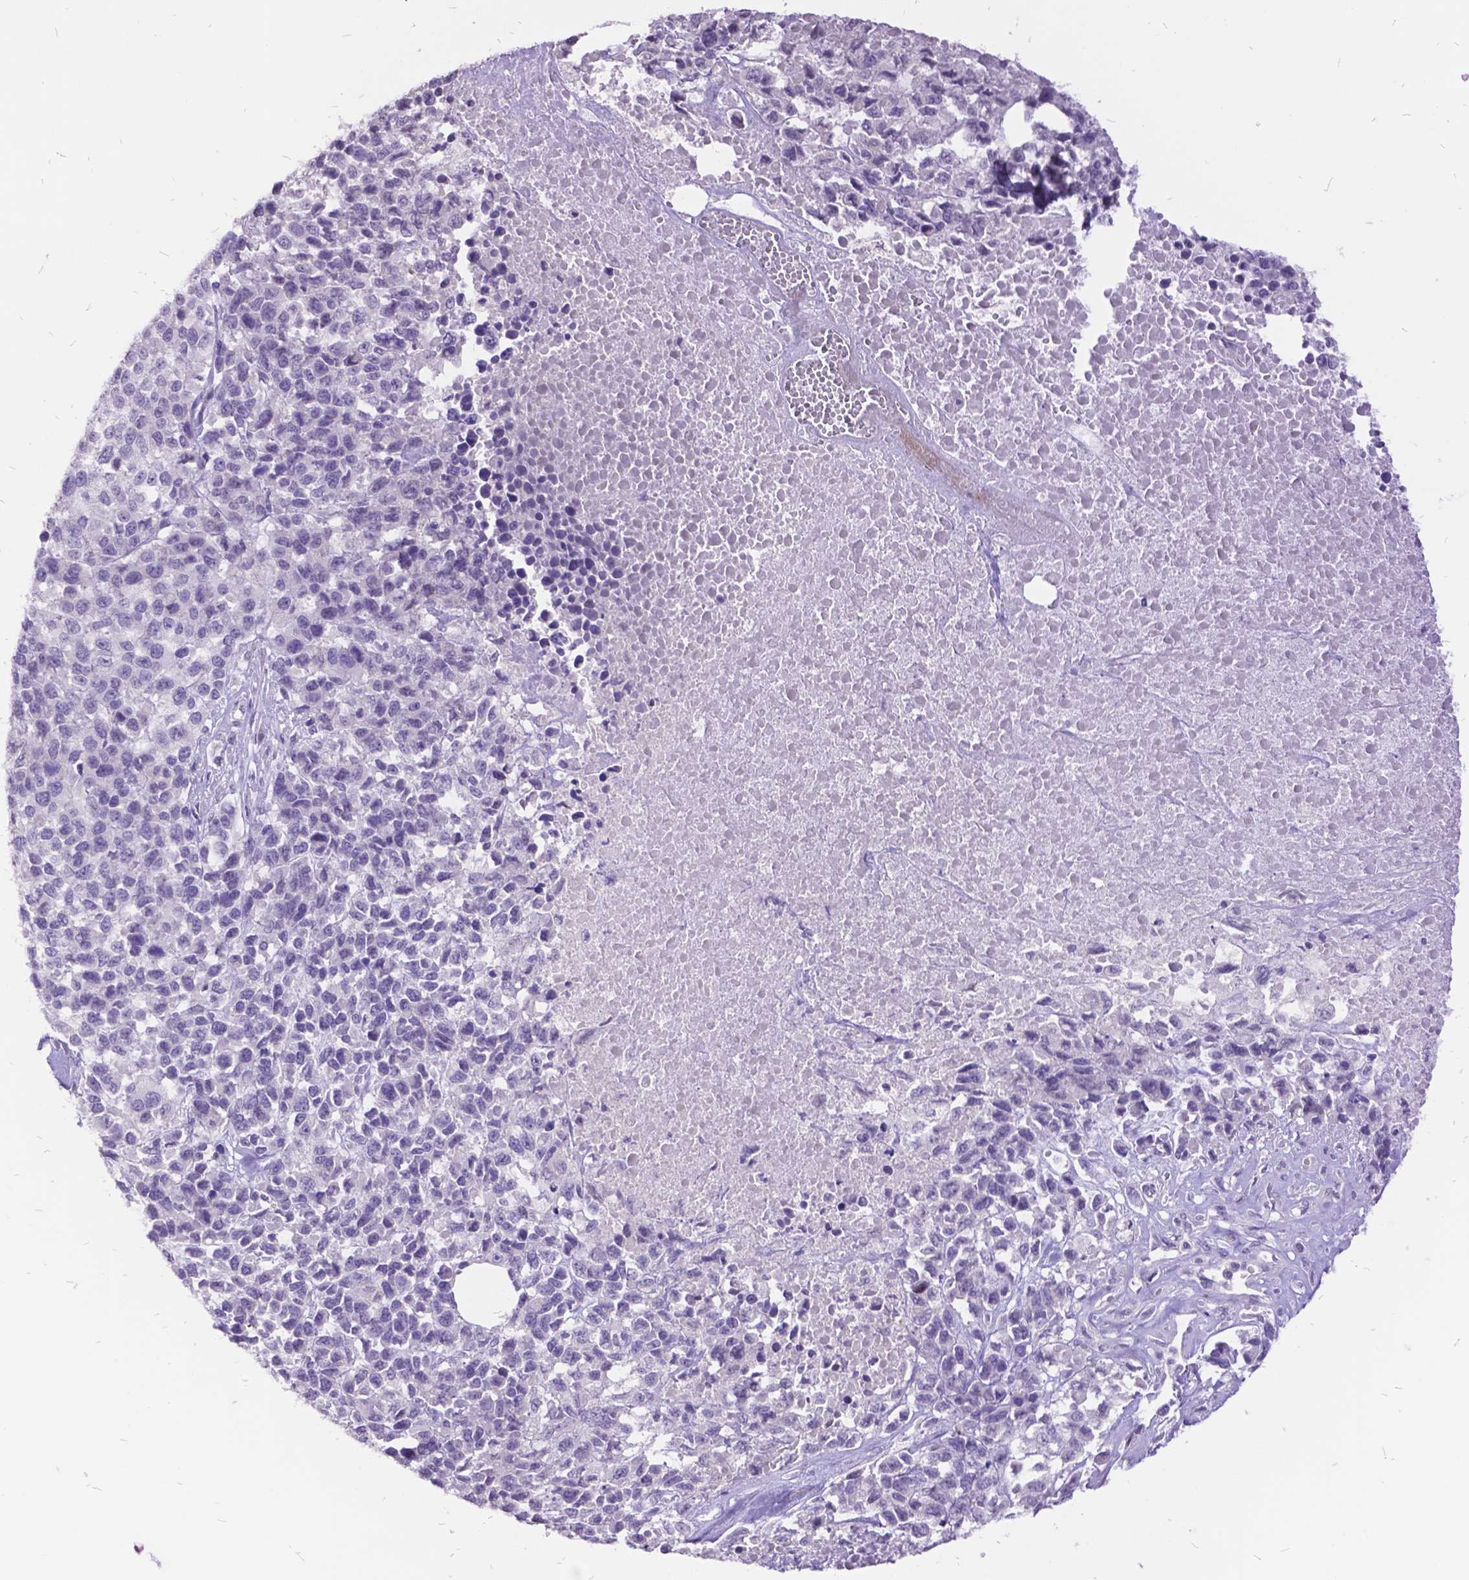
{"staining": {"intensity": "negative", "quantity": "none", "location": "none"}, "tissue": "melanoma", "cell_type": "Tumor cells", "image_type": "cancer", "snomed": [{"axis": "morphology", "description": "Malignant melanoma, Metastatic site"}, {"axis": "topography", "description": "Skin"}], "caption": "A photomicrograph of human malignant melanoma (metastatic site) is negative for staining in tumor cells.", "gene": "ITGB6", "patient": {"sex": "male", "age": 84}}